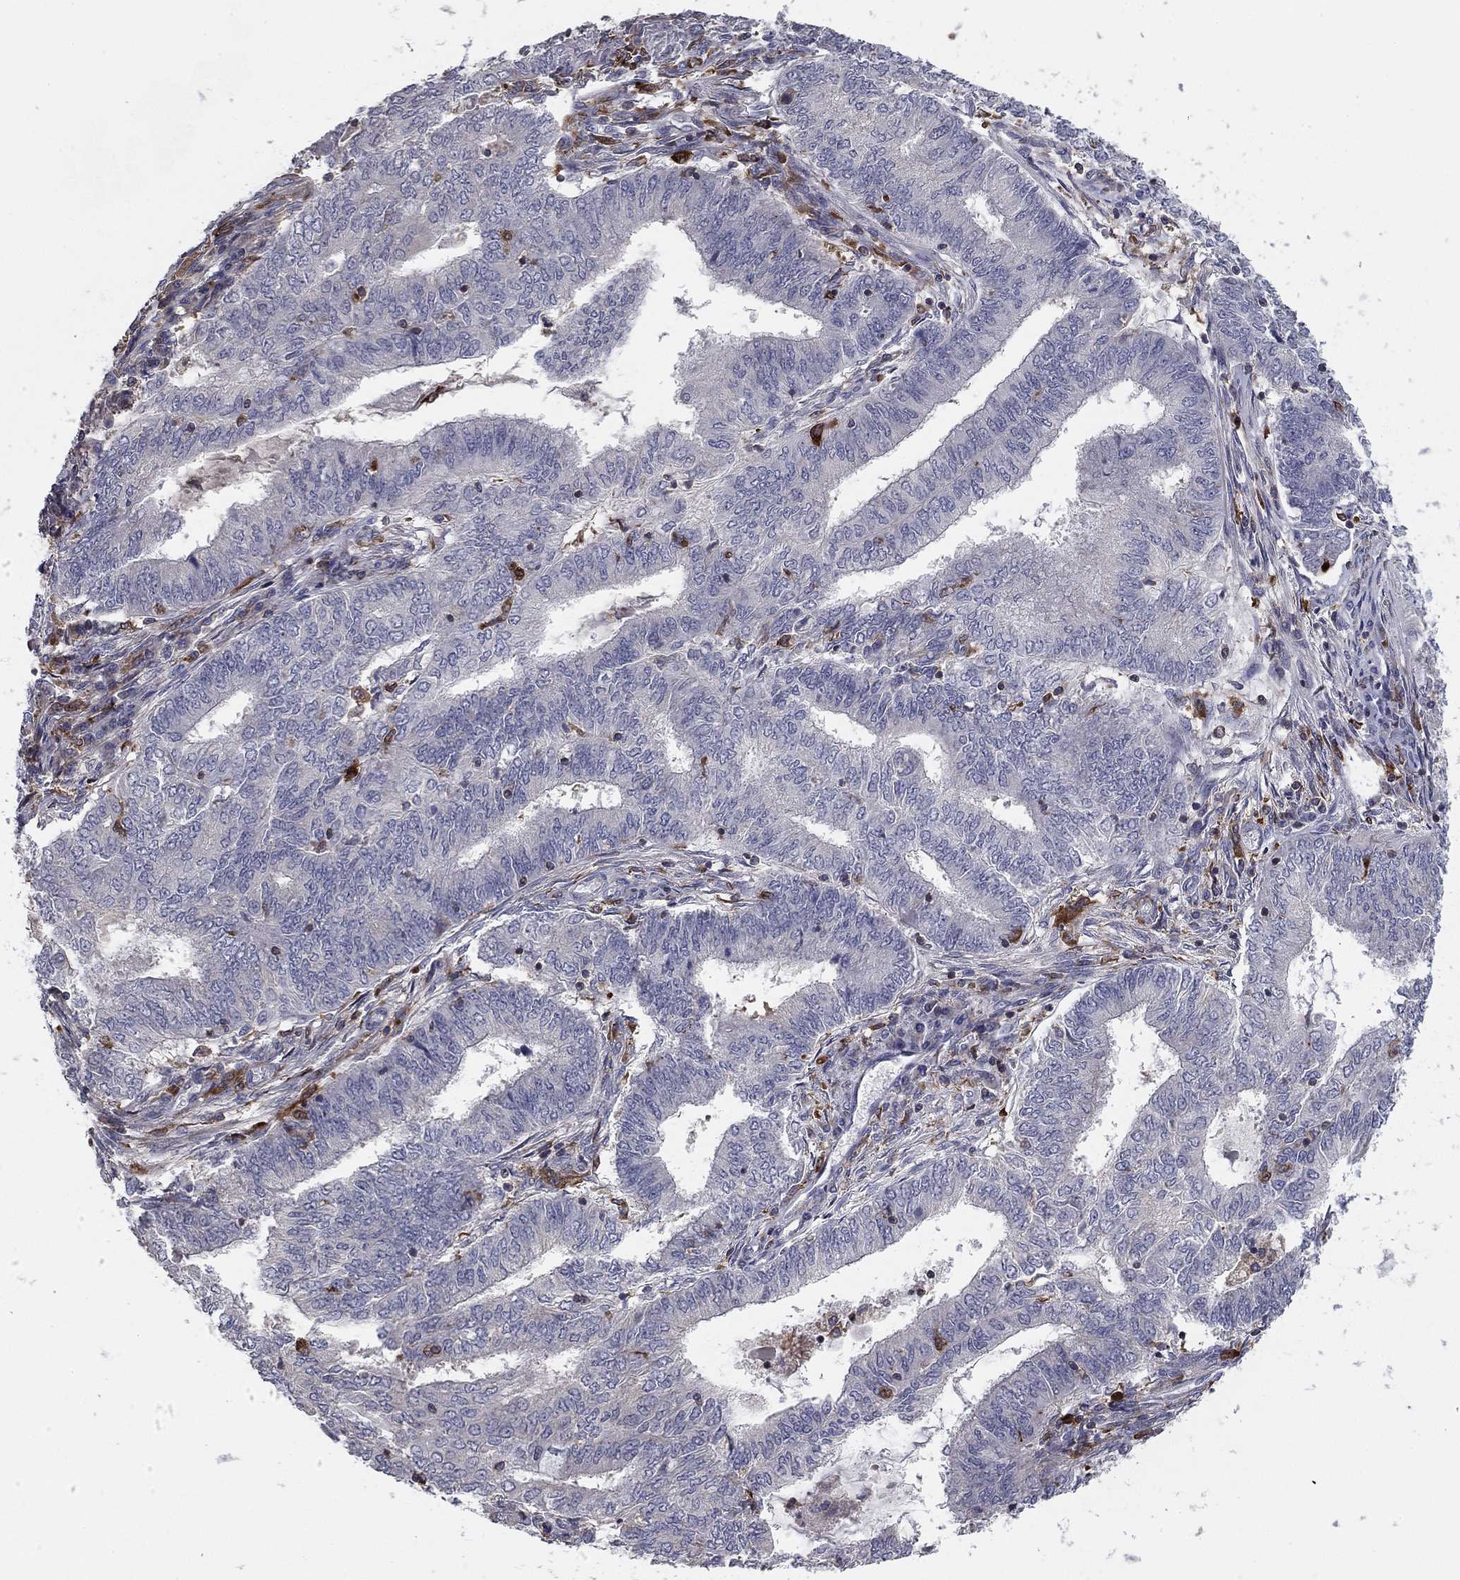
{"staining": {"intensity": "negative", "quantity": "none", "location": "none"}, "tissue": "endometrial cancer", "cell_type": "Tumor cells", "image_type": "cancer", "snomed": [{"axis": "morphology", "description": "Adenocarcinoma, NOS"}, {"axis": "topography", "description": "Endometrium"}], "caption": "This is a image of IHC staining of adenocarcinoma (endometrial), which shows no expression in tumor cells. (DAB (3,3'-diaminobenzidine) immunohistochemistry (IHC) visualized using brightfield microscopy, high magnification).", "gene": "PLCB2", "patient": {"sex": "female", "age": 62}}